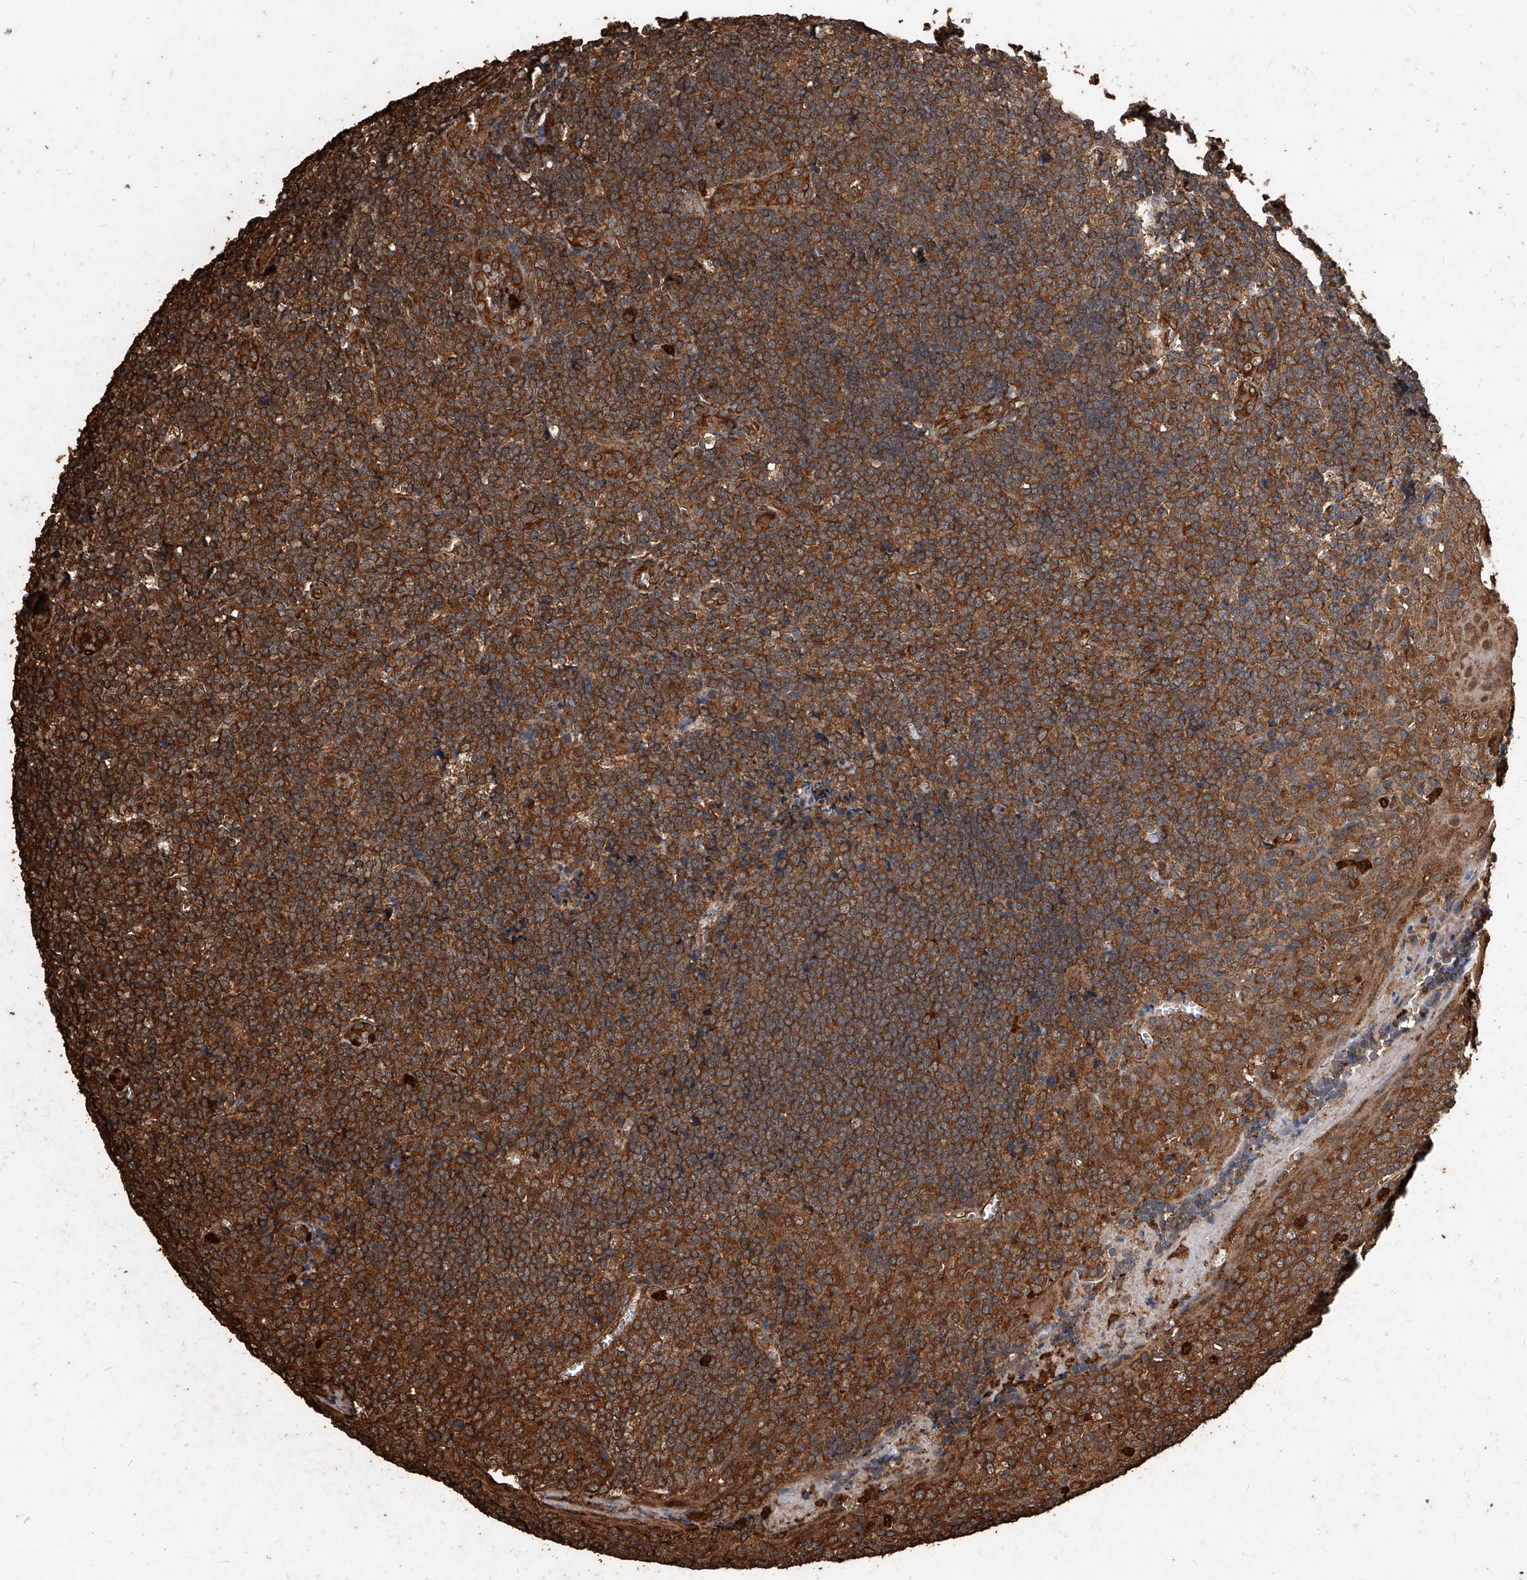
{"staining": {"intensity": "moderate", "quantity": ">75%", "location": "cytoplasmic/membranous"}, "tissue": "tonsil", "cell_type": "Germinal center cells", "image_type": "normal", "snomed": [{"axis": "morphology", "description": "Normal tissue, NOS"}, {"axis": "topography", "description": "Tonsil"}], "caption": "Protein analysis of normal tonsil demonstrates moderate cytoplasmic/membranous staining in about >75% of germinal center cells.", "gene": "UCP2", "patient": {"sex": "male", "age": 27}}